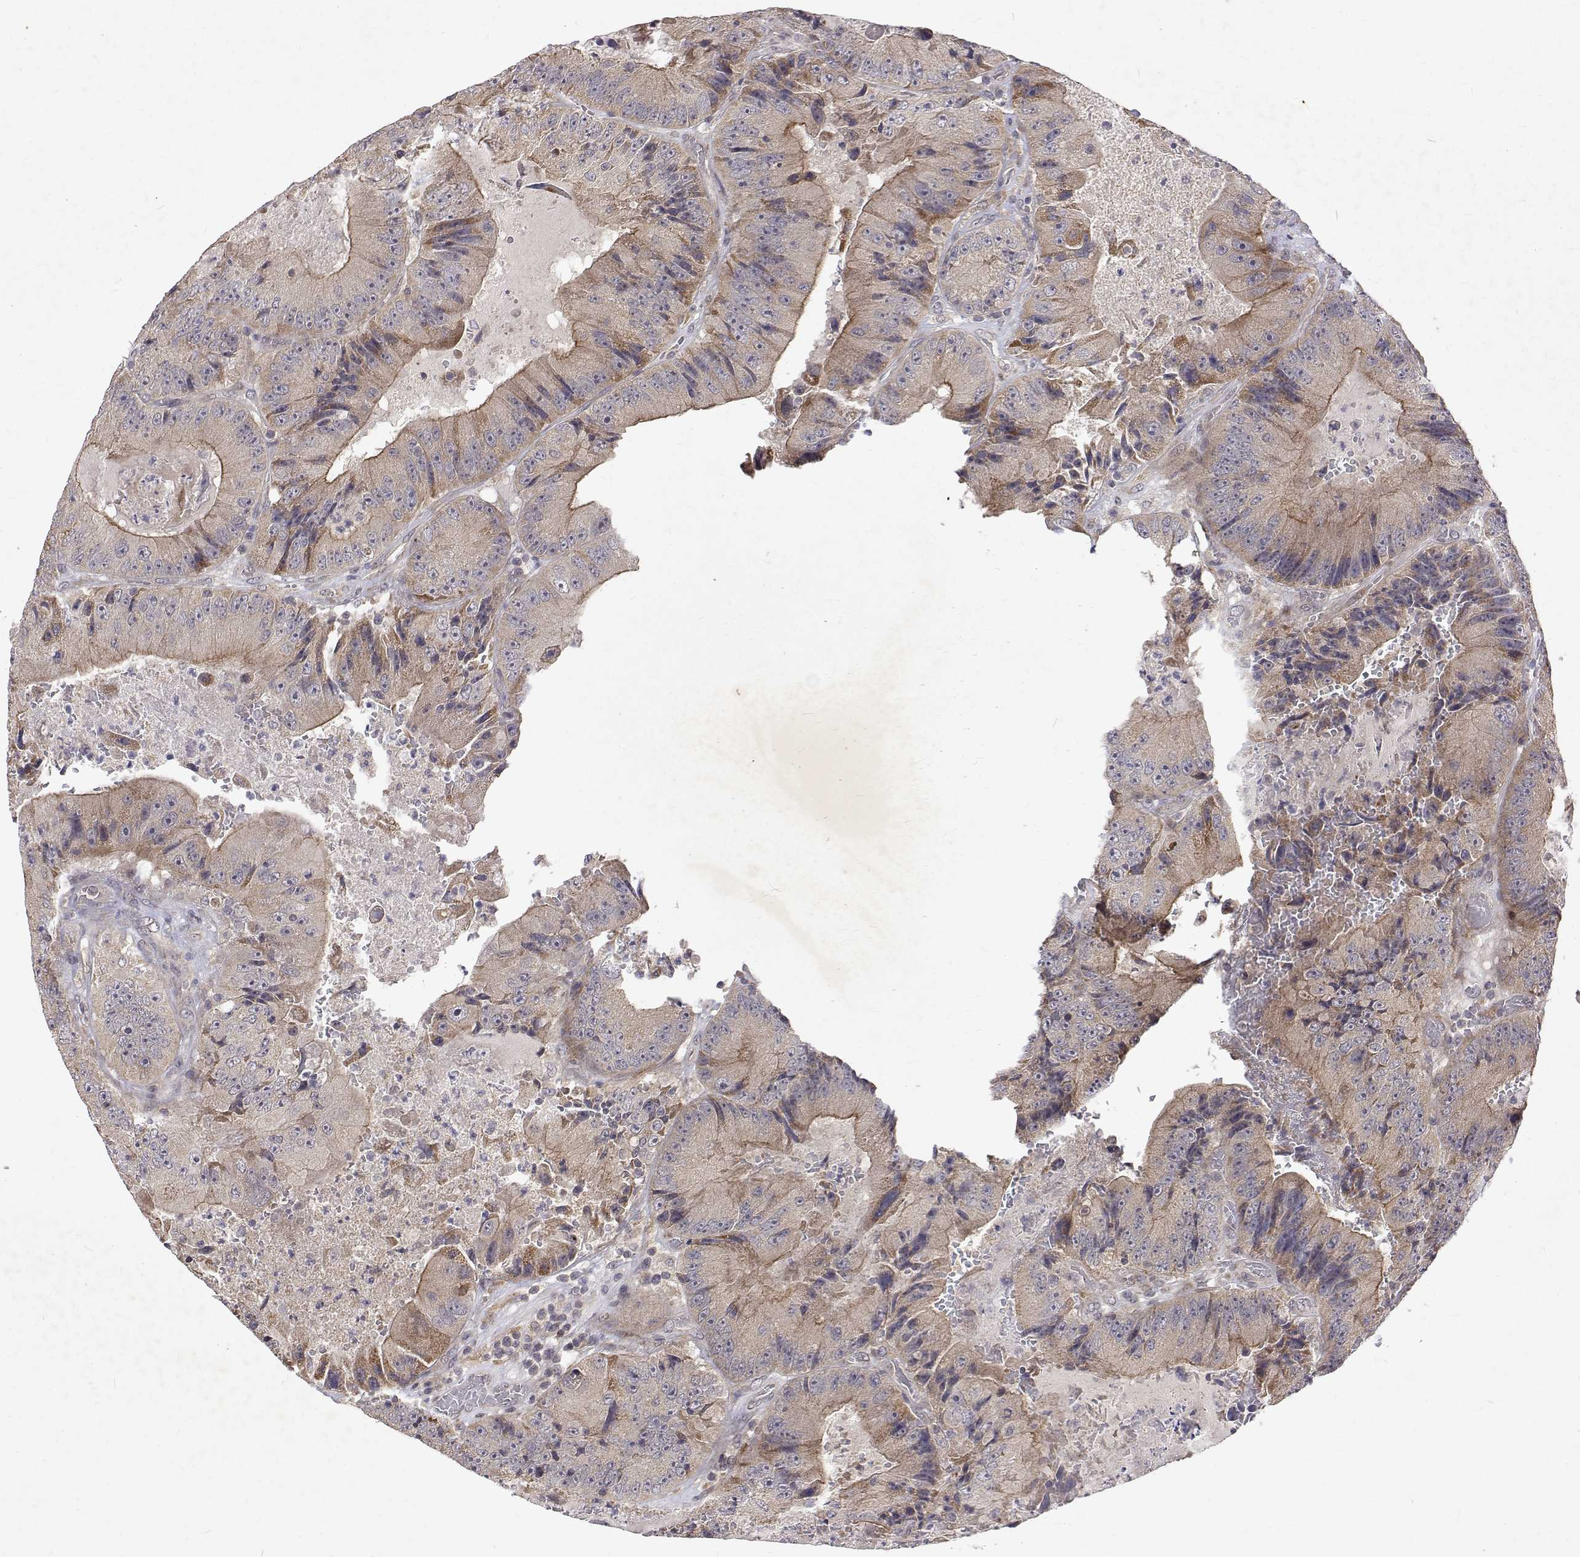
{"staining": {"intensity": "weak", "quantity": "25%-75%", "location": "cytoplasmic/membranous"}, "tissue": "colorectal cancer", "cell_type": "Tumor cells", "image_type": "cancer", "snomed": [{"axis": "morphology", "description": "Adenocarcinoma, NOS"}, {"axis": "topography", "description": "Colon"}], "caption": "Tumor cells display low levels of weak cytoplasmic/membranous positivity in approximately 25%-75% of cells in colorectal cancer. (DAB = brown stain, brightfield microscopy at high magnification).", "gene": "ALKBH8", "patient": {"sex": "female", "age": 86}}